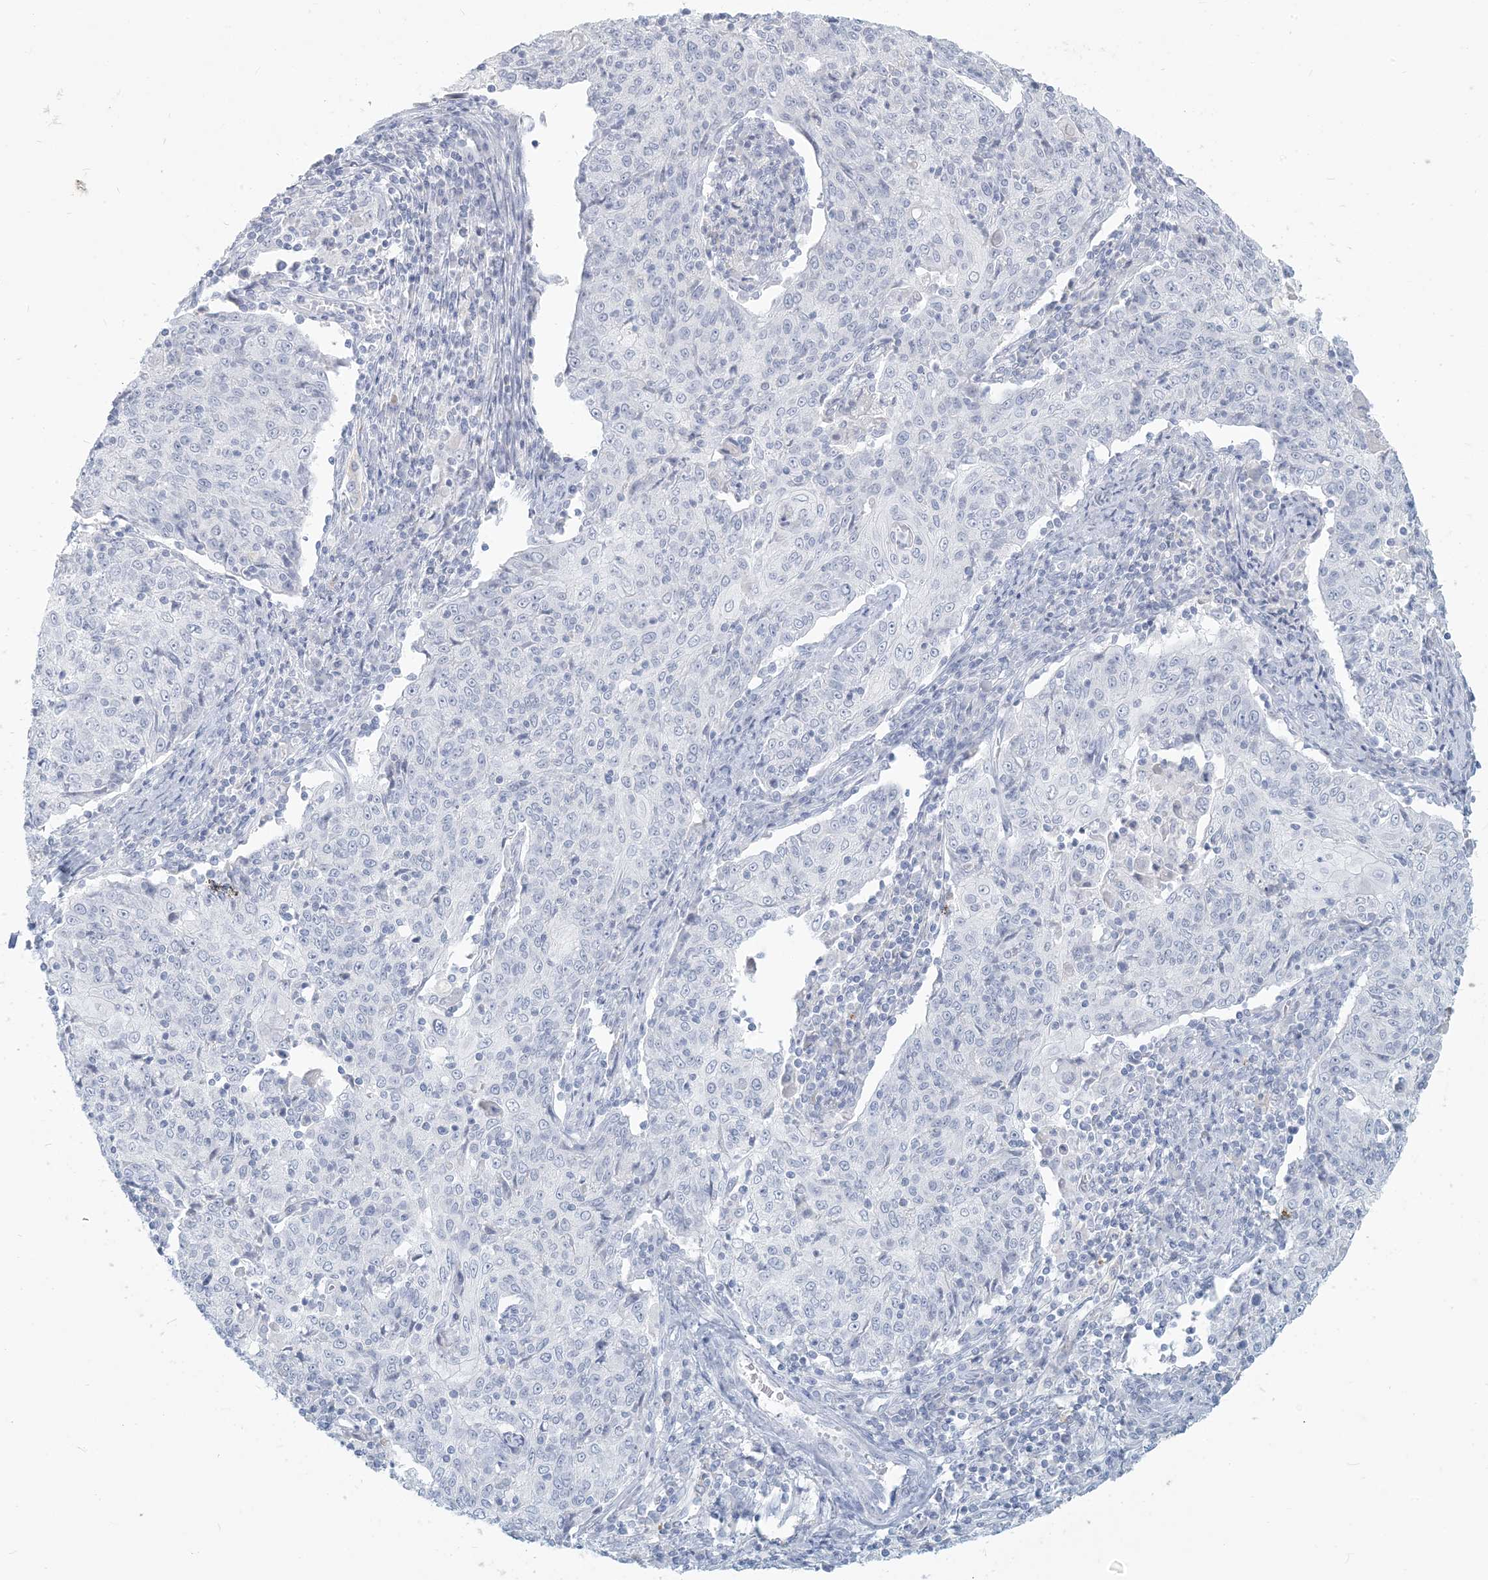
{"staining": {"intensity": "negative", "quantity": "none", "location": "none"}, "tissue": "cervical cancer", "cell_type": "Tumor cells", "image_type": "cancer", "snomed": [{"axis": "morphology", "description": "Squamous cell carcinoma, NOS"}, {"axis": "topography", "description": "Cervix"}], "caption": "Protein analysis of cervical cancer exhibits no significant expression in tumor cells.", "gene": "HLA-DRB1", "patient": {"sex": "female", "age": 48}}